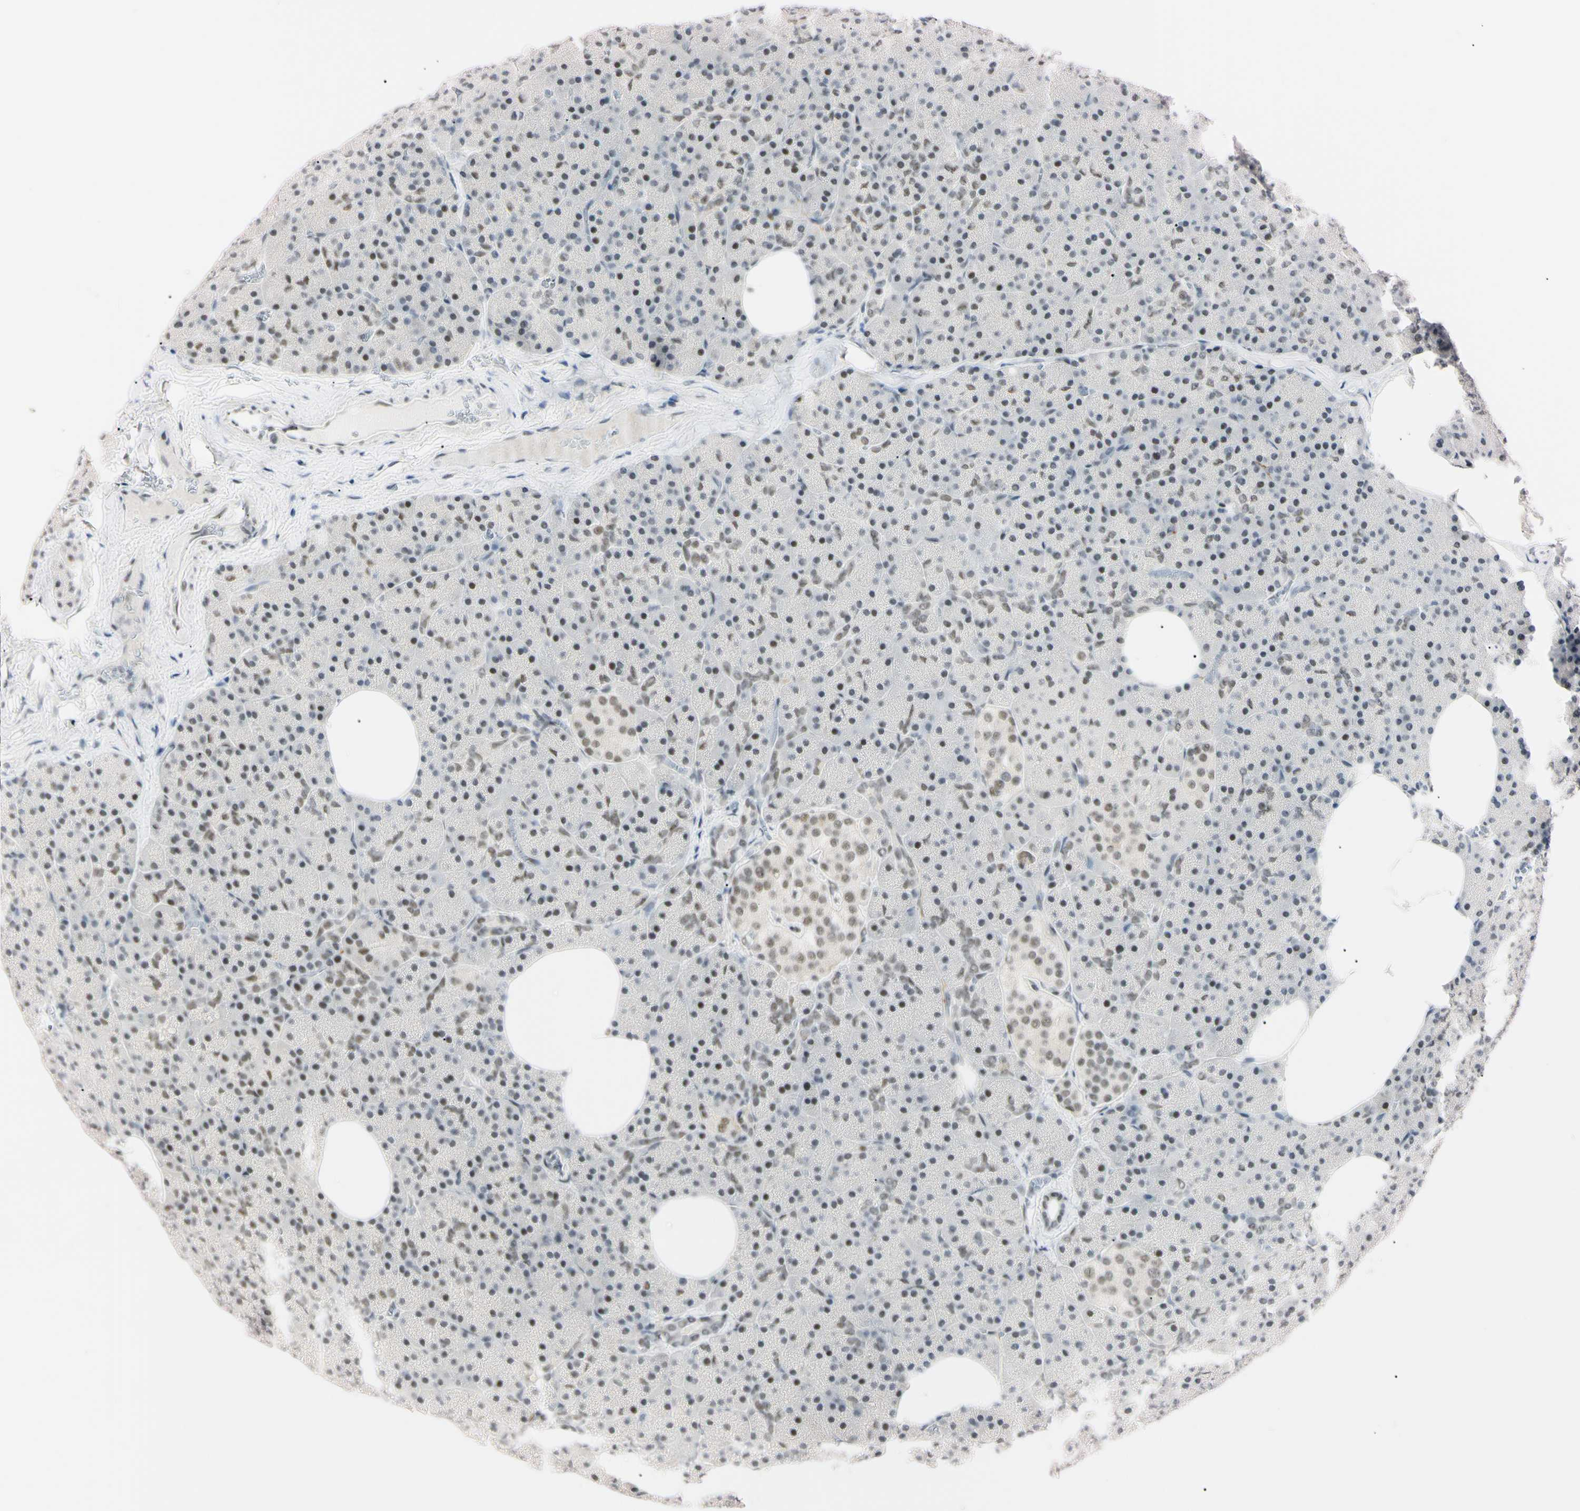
{"staining": {"intensity": "moderate", "quantity": ">75%", "location": "nuclear"}, "tissue": "pancreas", "cell_type": "Exocrine glandular cells", "image_type": "normal", "snomed": [{"axis": "morphology", "description": "Normal tissue, NOS"}, {"axis": "topography", "description": "Pancreas"}], "caption": "Protein expression analysis of normal pancreas demonstrates moderate nuclear positivity in approximately >75% of exocrine glandular cells.", "gene": "ZNF134", "patient": {"sex": "female", "age": 35}}